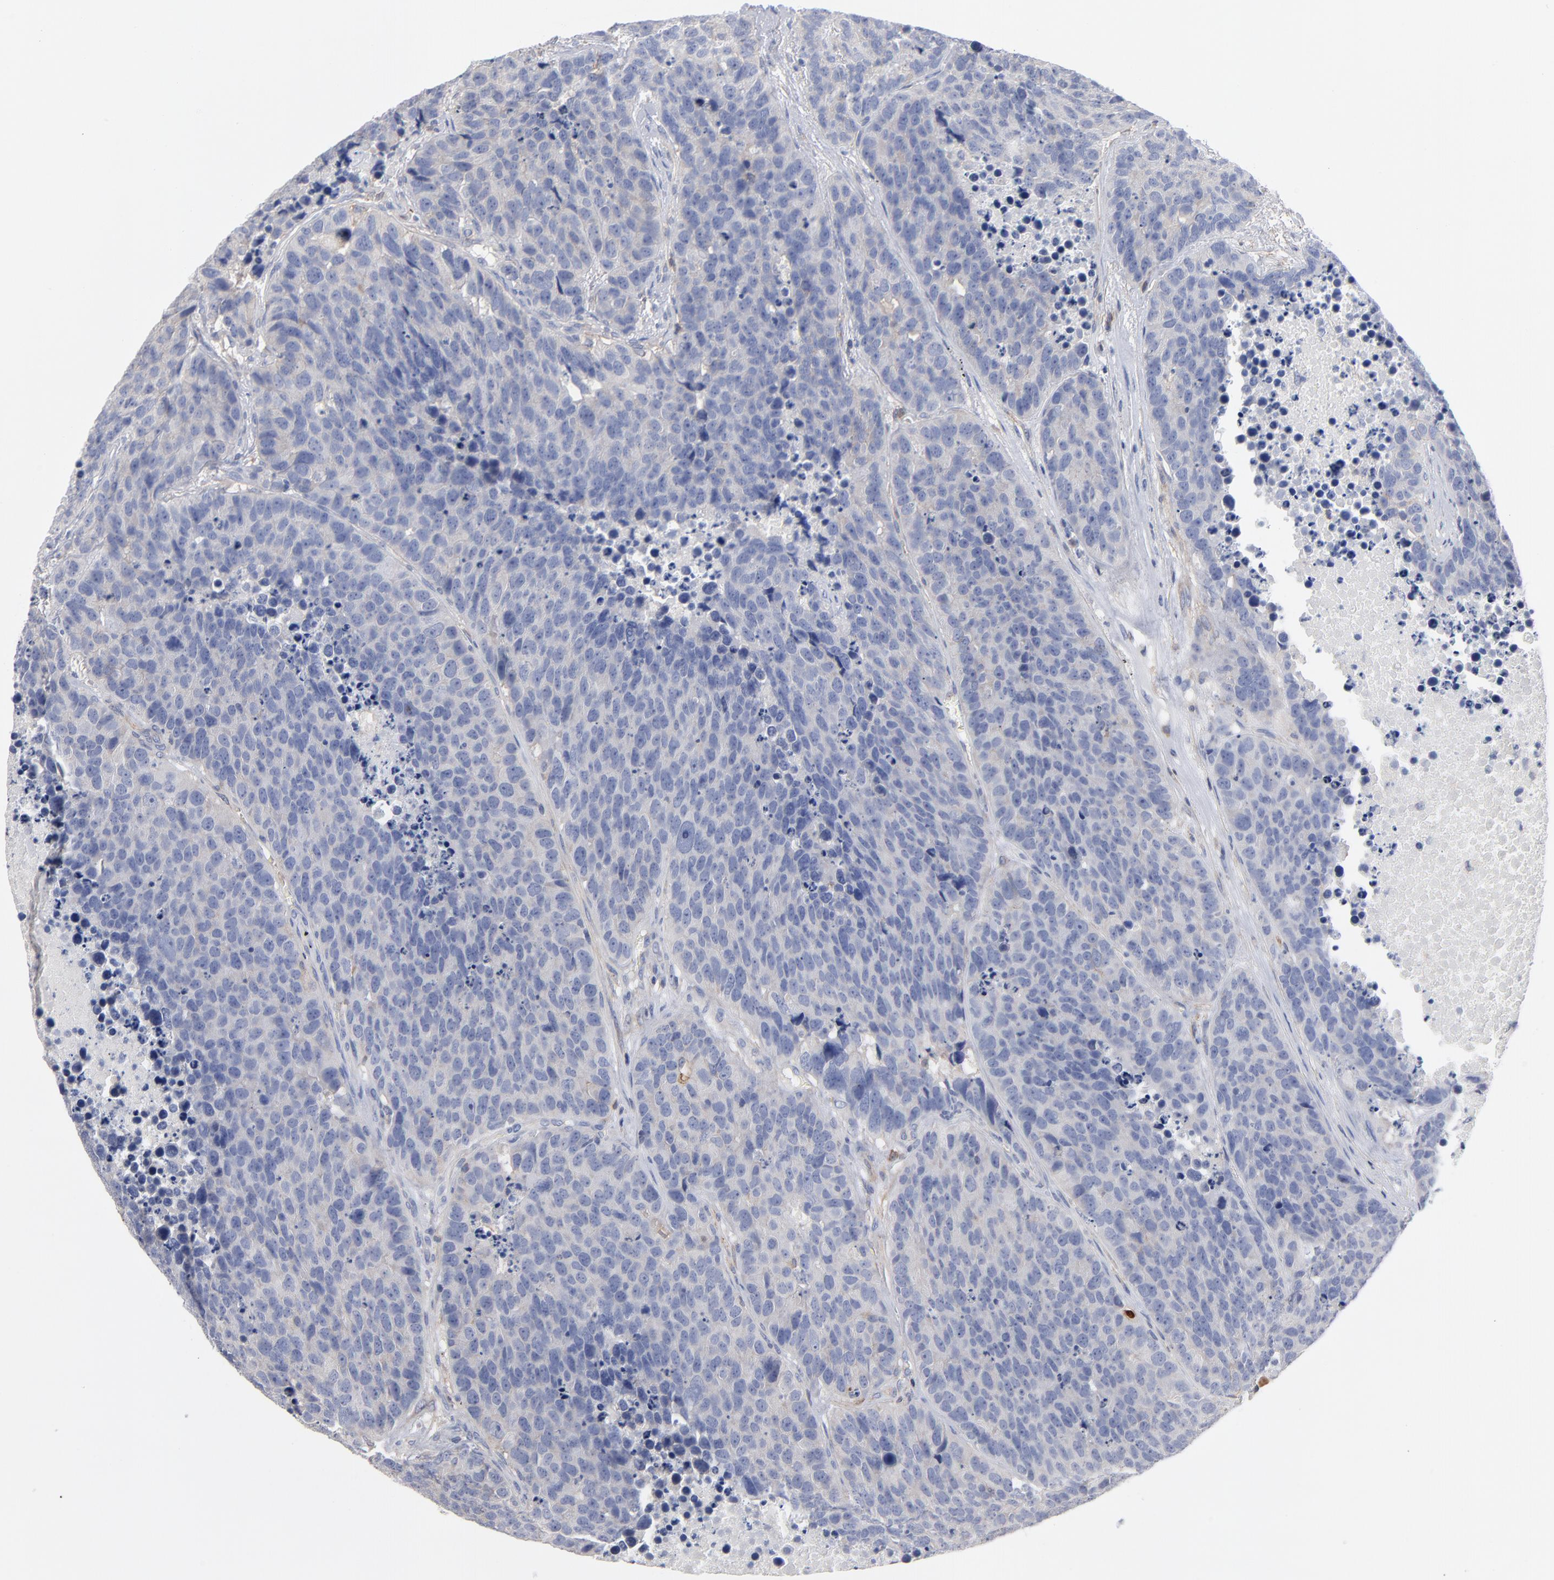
{"staining": {"intensity": "weak", "quantity": "25%-75%", "location": "cytoplasmic/membranous"}, "tissue": "carcinoid", "cell_type": "Tumor cells", "image_type": "cancer", "snomed": [{"axis": "morphology", "description": "Carcinoid, malignant, NOS"}, {"axis": "topography", "description": "Lung"}], "caption": "This is a micrograph of immunohistochemistry (IHC) staining of carcinoid (malignant), which shows weak expression in the cytoplasmic/membranous of tumor cells.", "gene": "PDLIM2", "patient": {"sex": "male", "age": 60}}